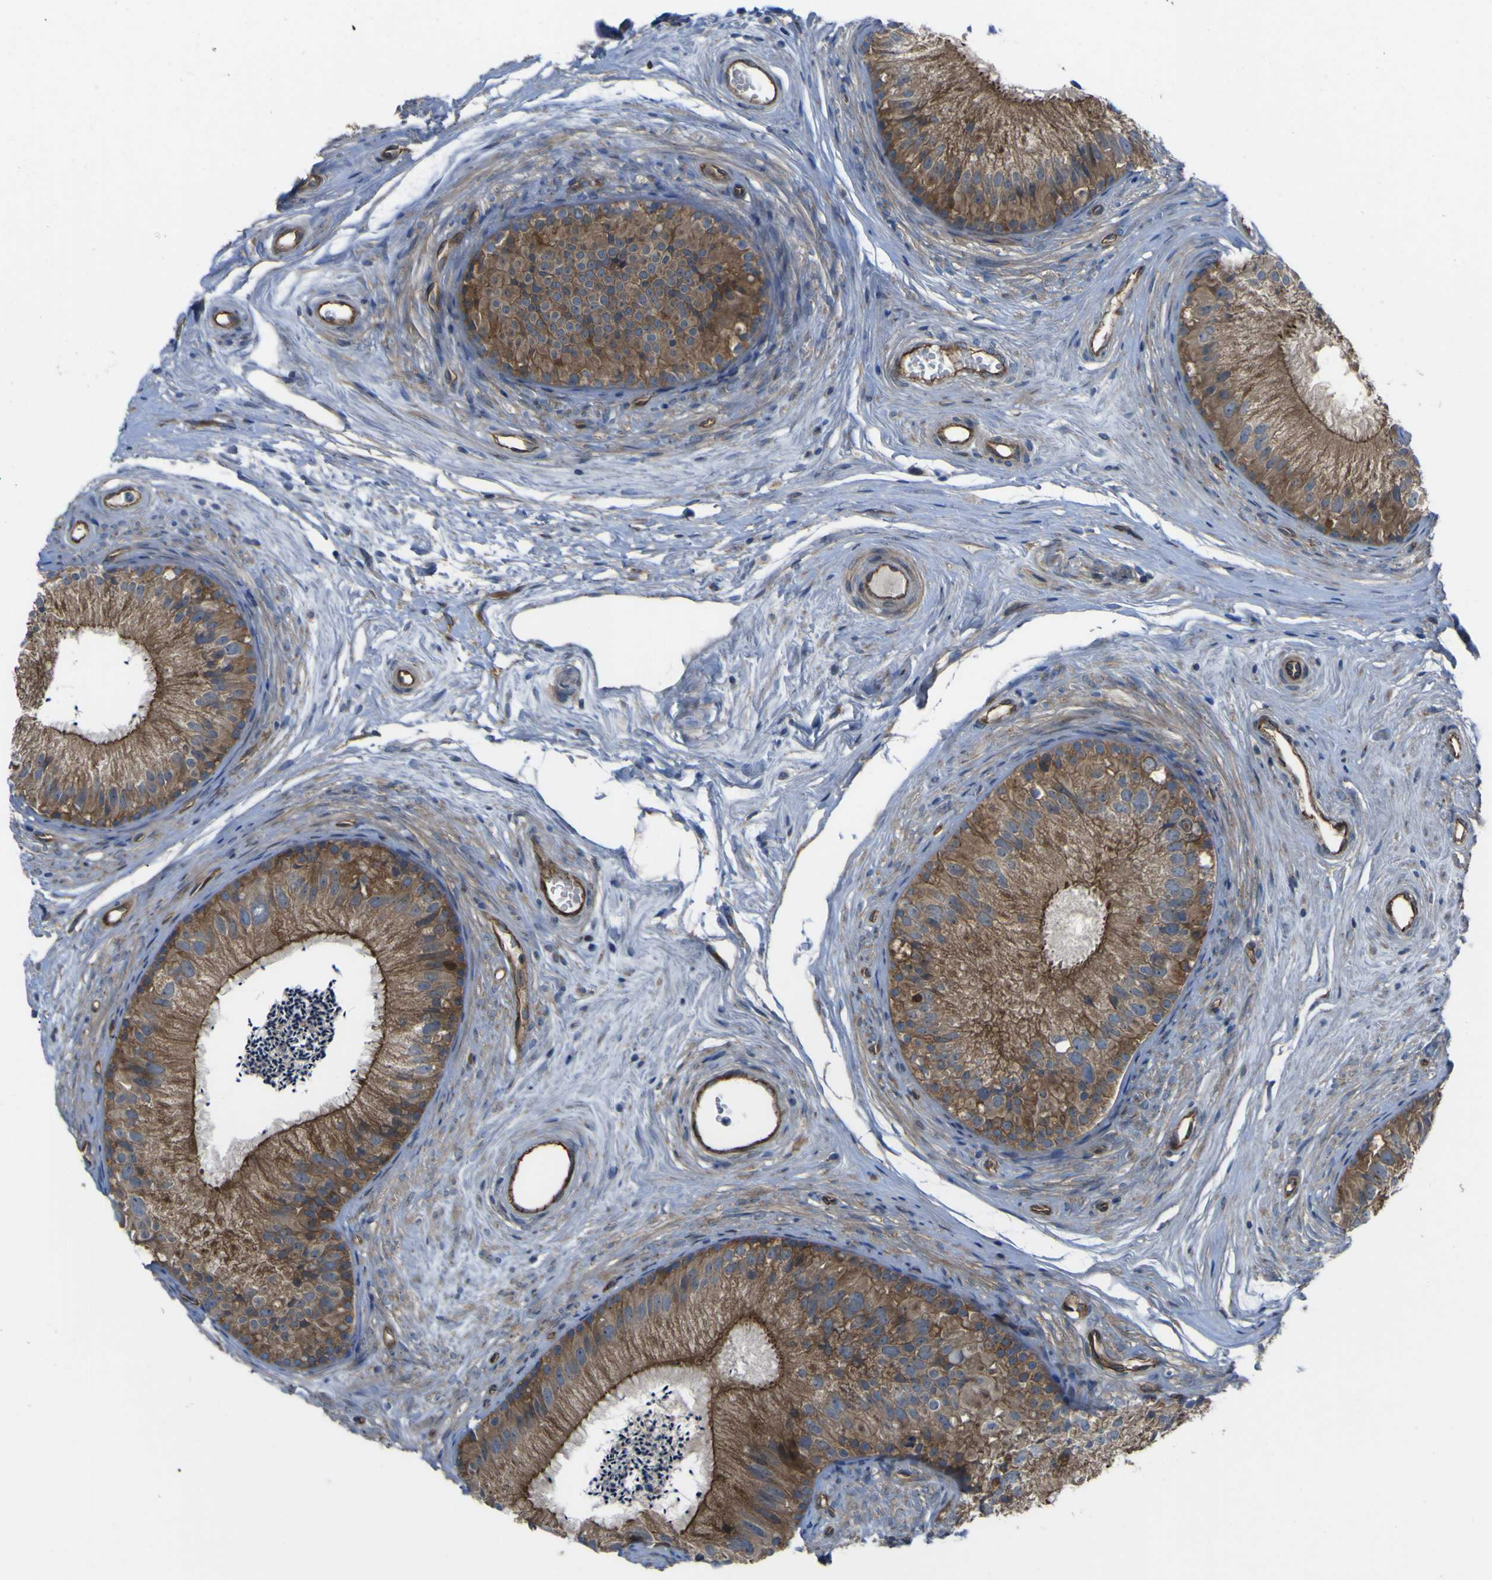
{"staining": {"intensity": "moderate", "quantity": ">75%", "location": "cytoplasmic/membranous"}, "tissue": "epididymis", "cell_type": "Glandular cells", "image_type": "normal", "snomed": [{"axis": "morphology", "description": "Normal tissue, NOS"}, {"axis": "topography", "description": "Epididymis"}], "caption": "Immunohistochemistry (IHC) of benign human epididymis exhibits medium levels of moderate cytoplasmic/membranous expression in about >75% of glandular cells. Immunohistochemistry stains the protein in brown and the nuclei are stained blue.", "gene": "FBXO30", "patient": {"sex": "male", "age": 56}}